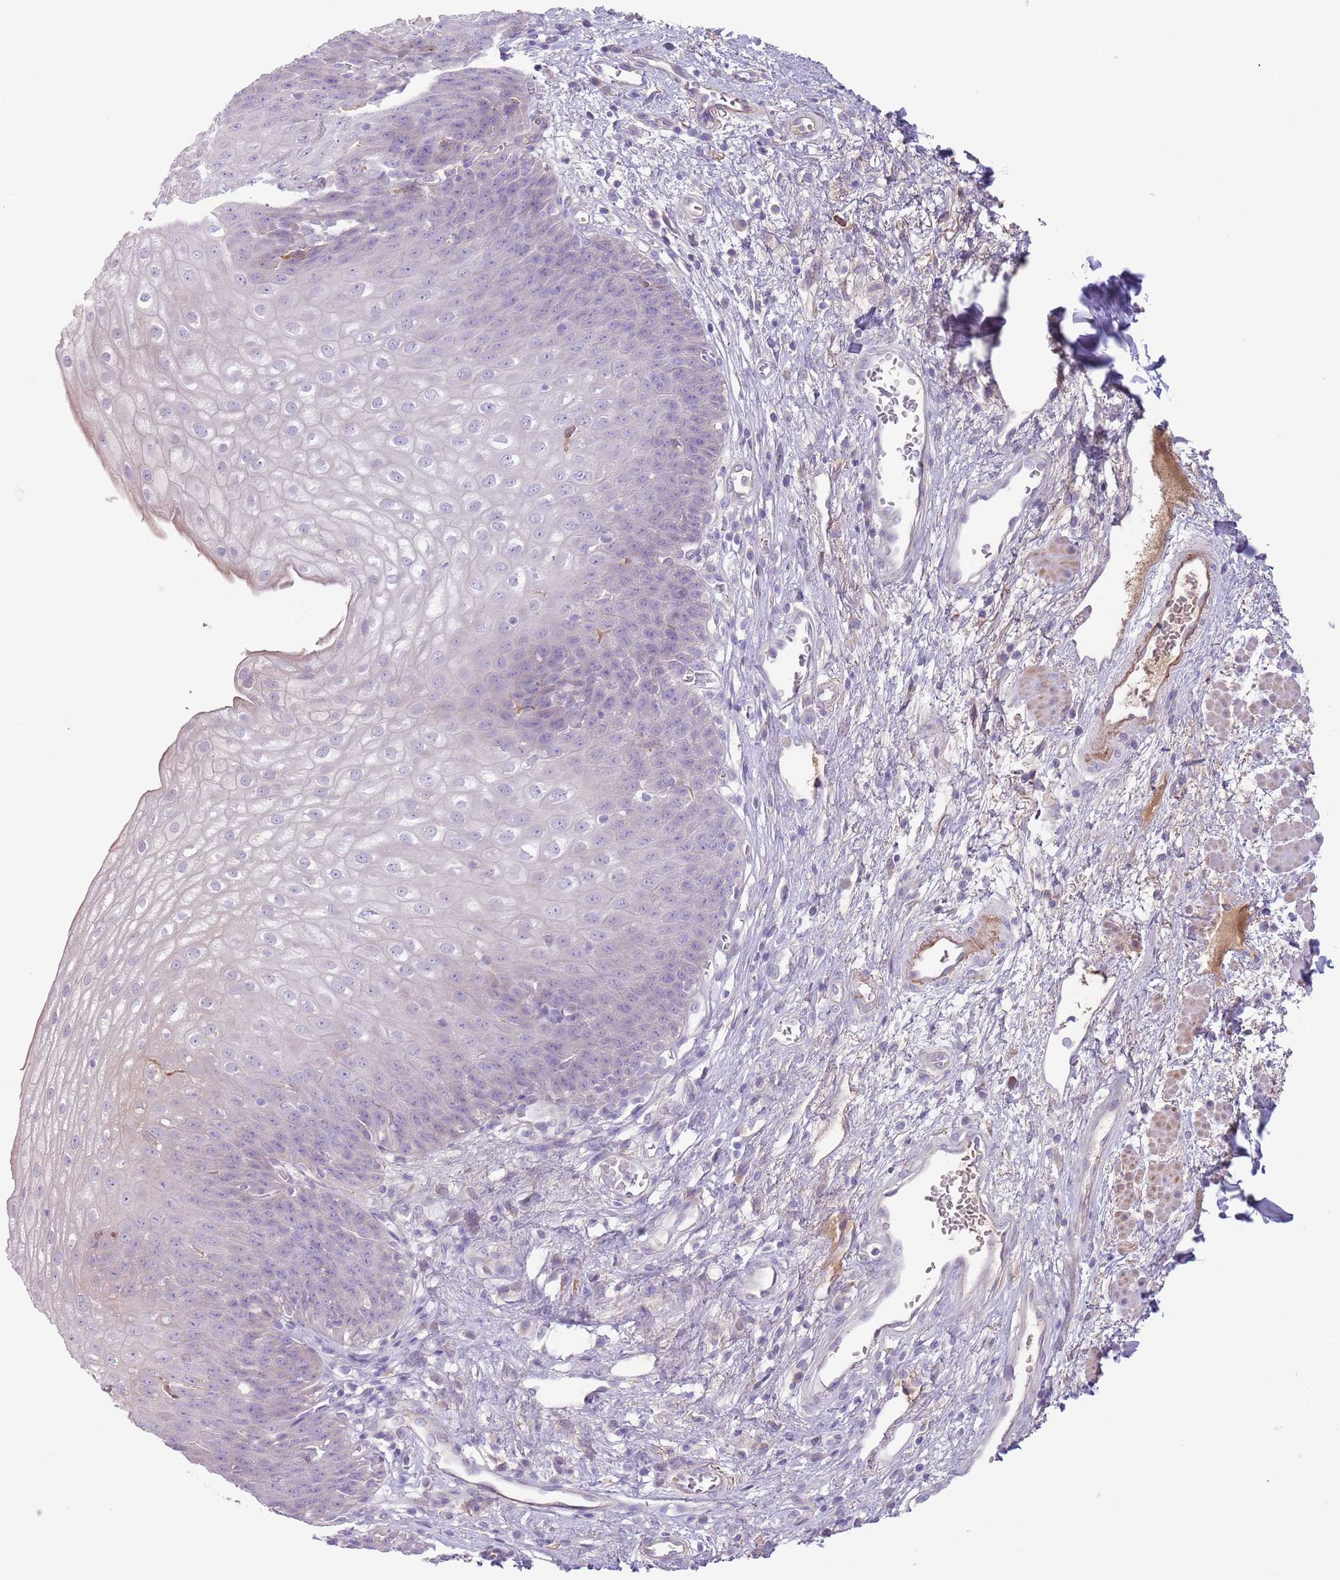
{"staining": {"intensity": "negative", "quantity": "none", "location": "none"}, "tissue": "esophagus", "cell_type": "Squamous epithelial cells", "image_type": "normal", "snomed": [{"axis": "morphology", "description": "Normal tissue, NOS"}, {"axis": "topography", "description": "Esophagus"}], "caption": "Squamous epithelial cells show no significant protein staining in unremarkable esophagus. The staining was performed using DAB to visualize the protein expression in brown, while the nuclei were stained in blue with hematoxylin (Magnification: 20x).", "gene": "CFH", "patient": {"sex": "male", "age": 71}}